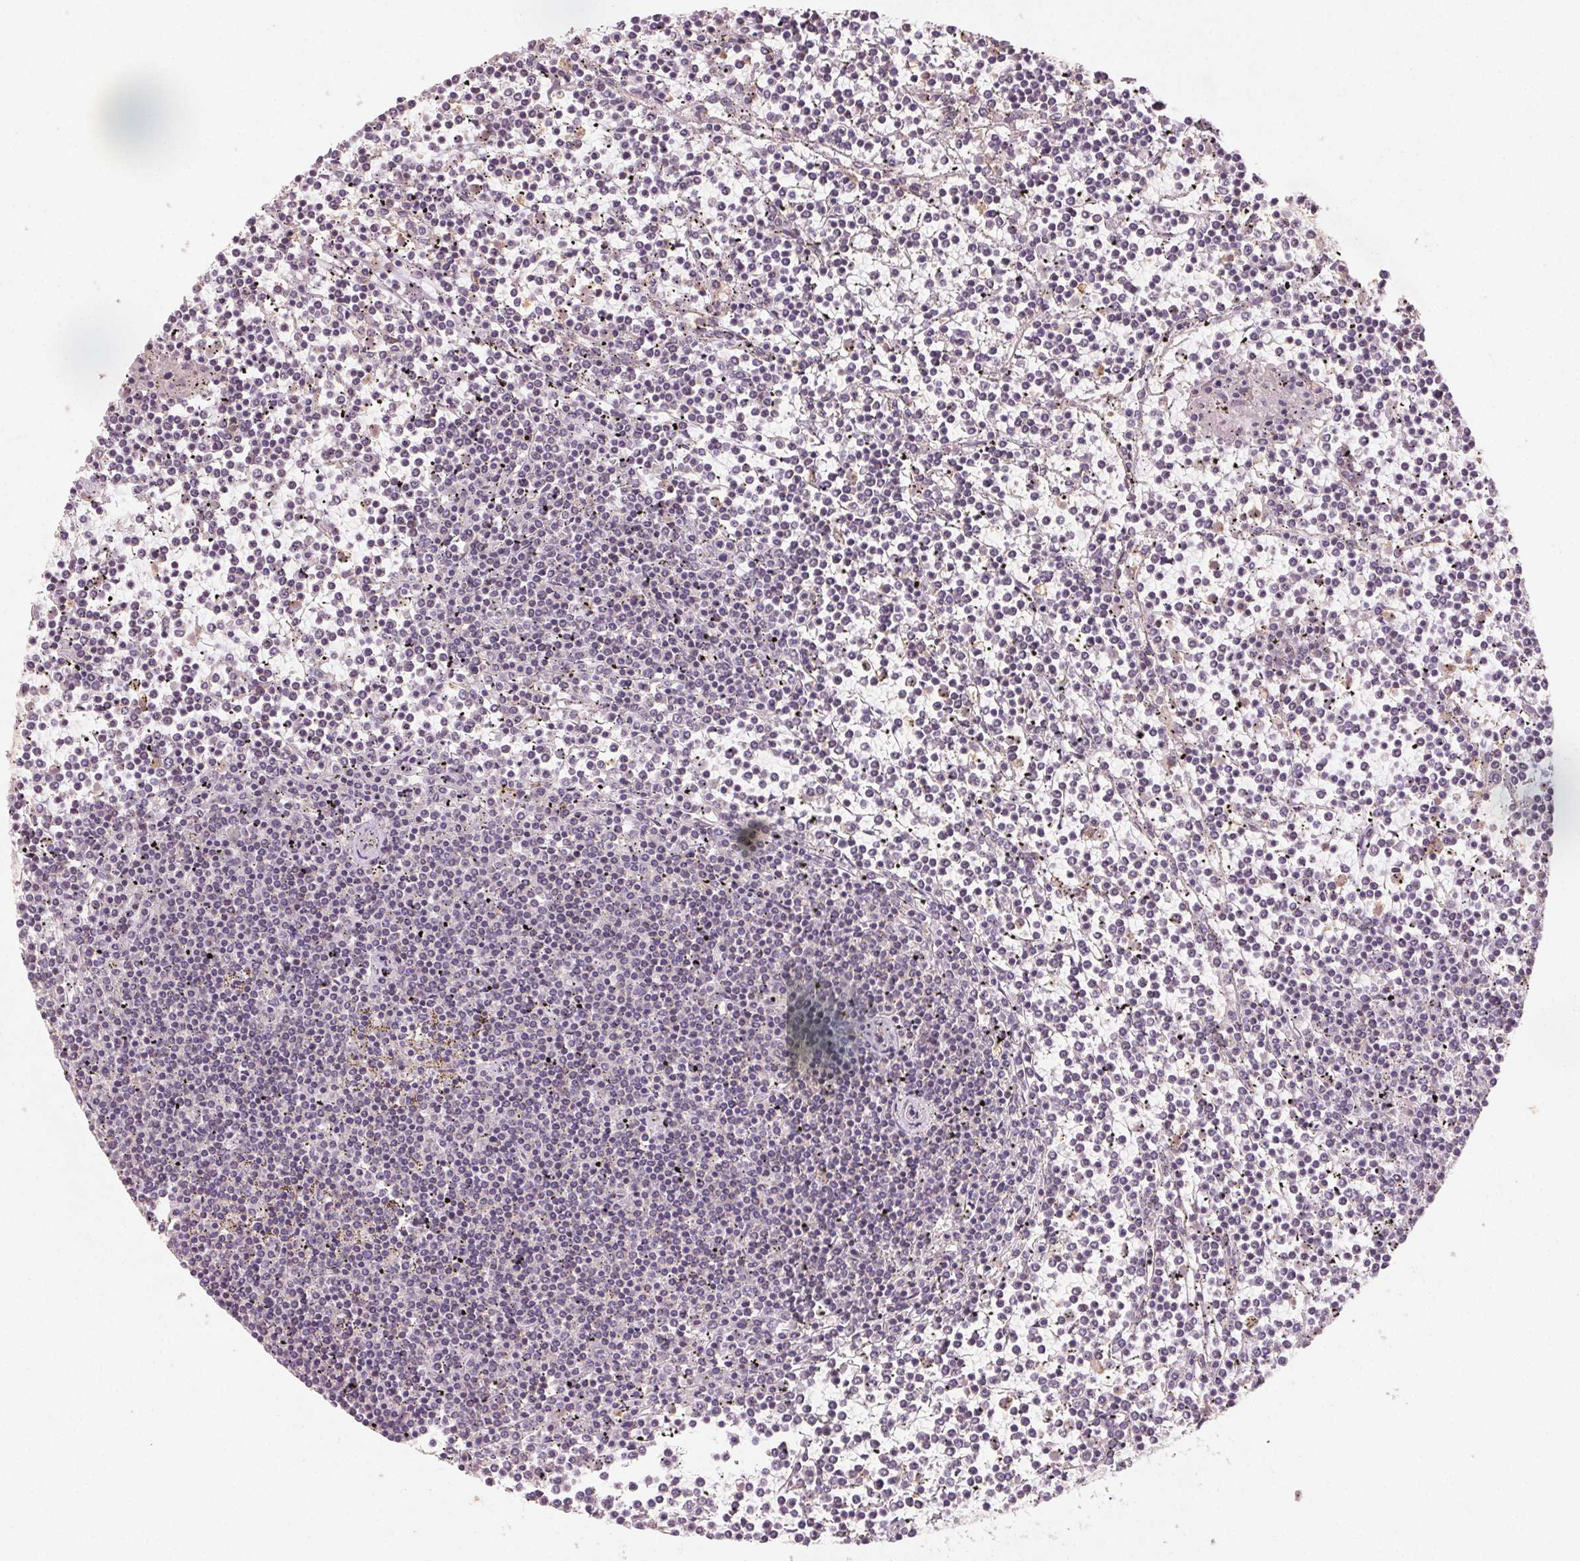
{"staining": {"intensity": "negative", "quantity": "none", "location": "none"}, "tissue": "lymphoma", "cell_type": "Tumor cells", "image_type": "cancer", "snomed": [{"axis": "morphology", "description": "Malignant lymphoma, non-Hodgkin's type, Low grade"}, {"axis": "topography", "description": "Spleen"}], "caption": "This is a histopathology image of IHC staining of lymphoma, which shows no staining in tumor cells.", "gene": "AP1S1", "patient": {"sex": "female", "age": 19}}